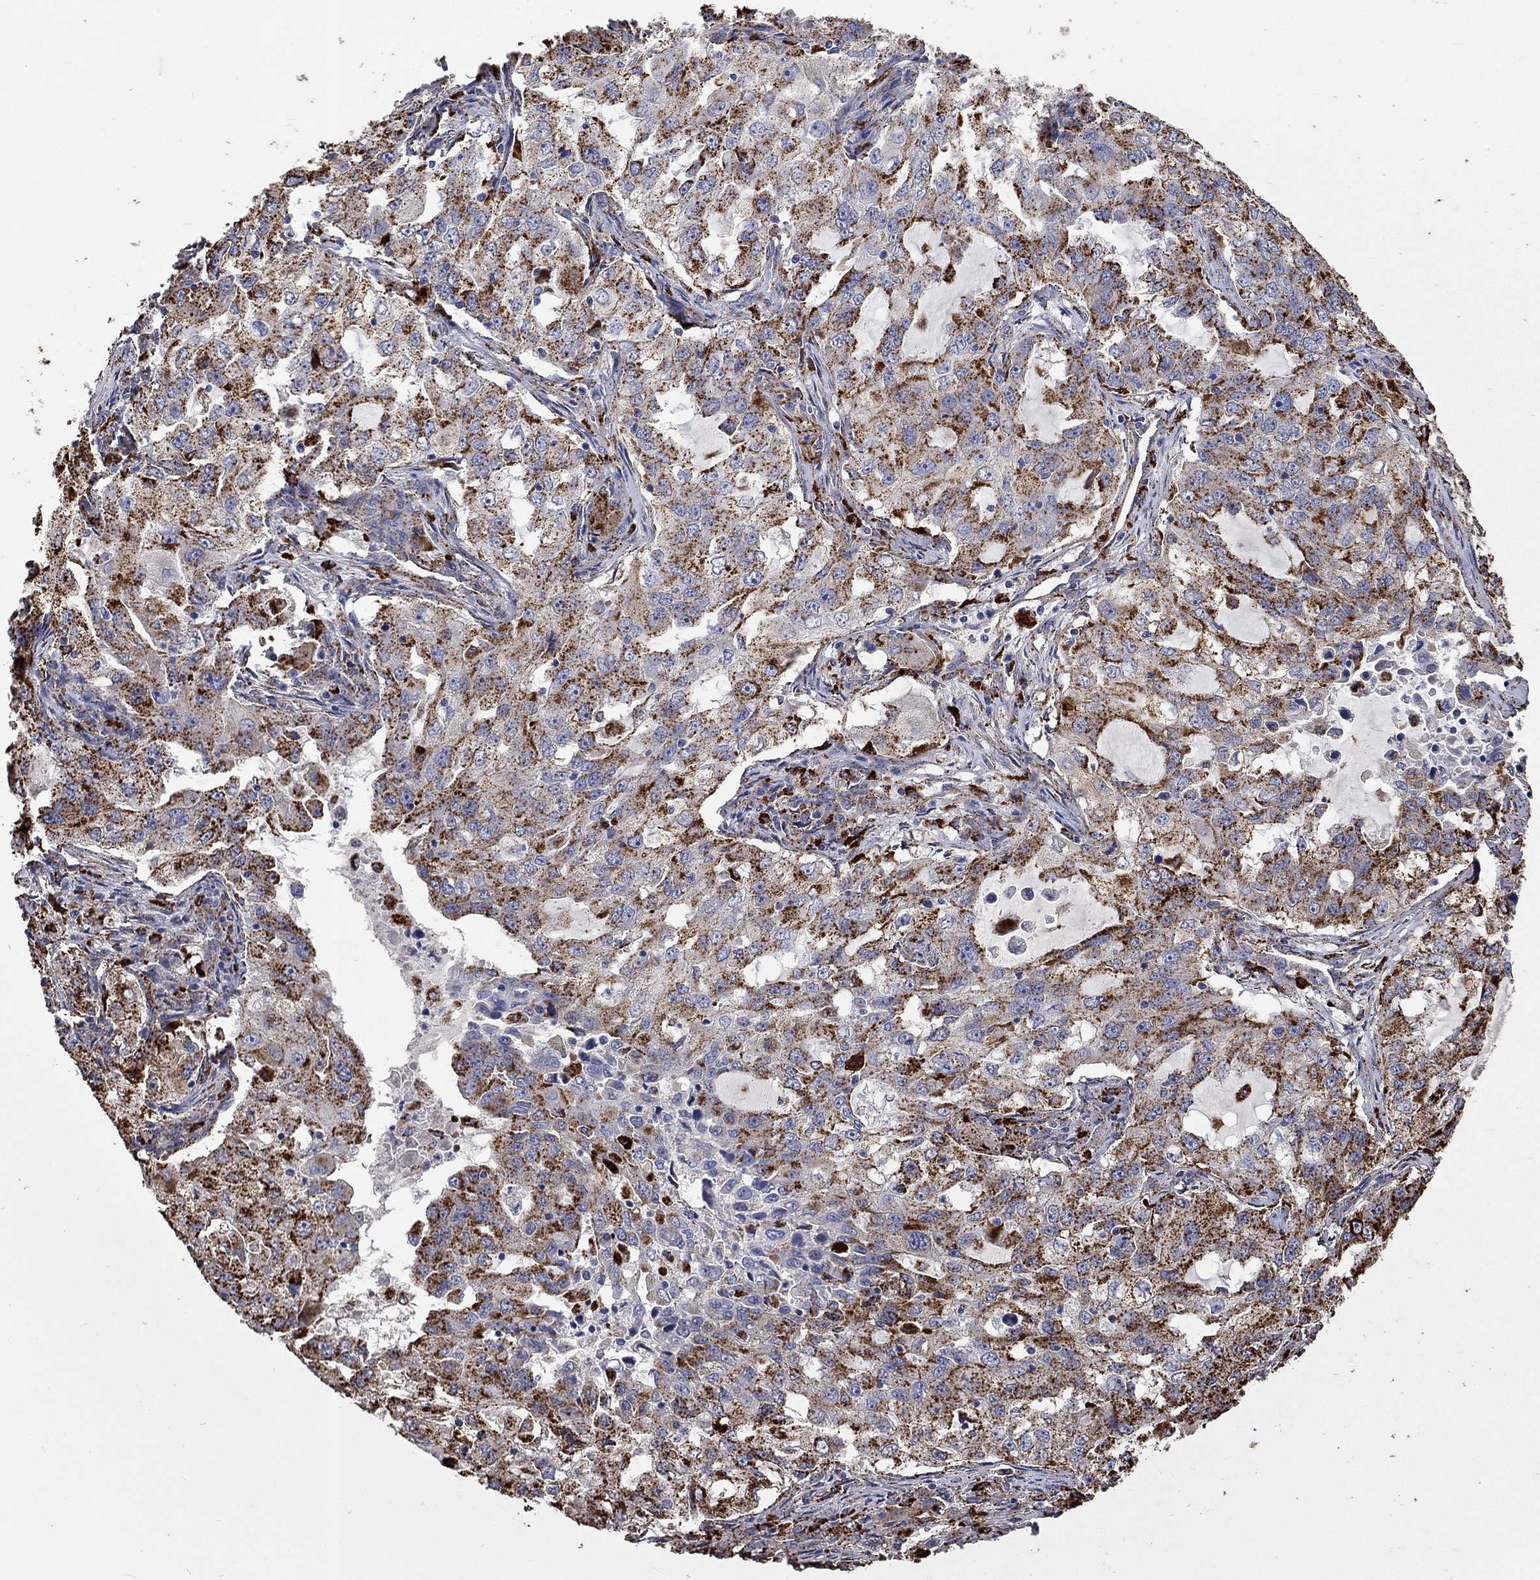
{"staining": {"intensity": "strong", "quantity": ">75%", "location": "cytoplasmic/membranous"}, "tissue": "lung cancer", "cell_type": "Tumor cells", "image_type": "cancer", "snomed": [{"axis": "morphology", "description": "Adenocarcinoma, NOS"}, {"axis": "topography", "description": "Lung"}], "caption": "IHC photomicrograph of lung cancer stained for a protein (brown), which exhibits high levels of strong cytoplasmic/membranous expression in approximately >75% of tumor cells.", "gene": "CTSB", "patient": {"sex": "female", "age": 61}}